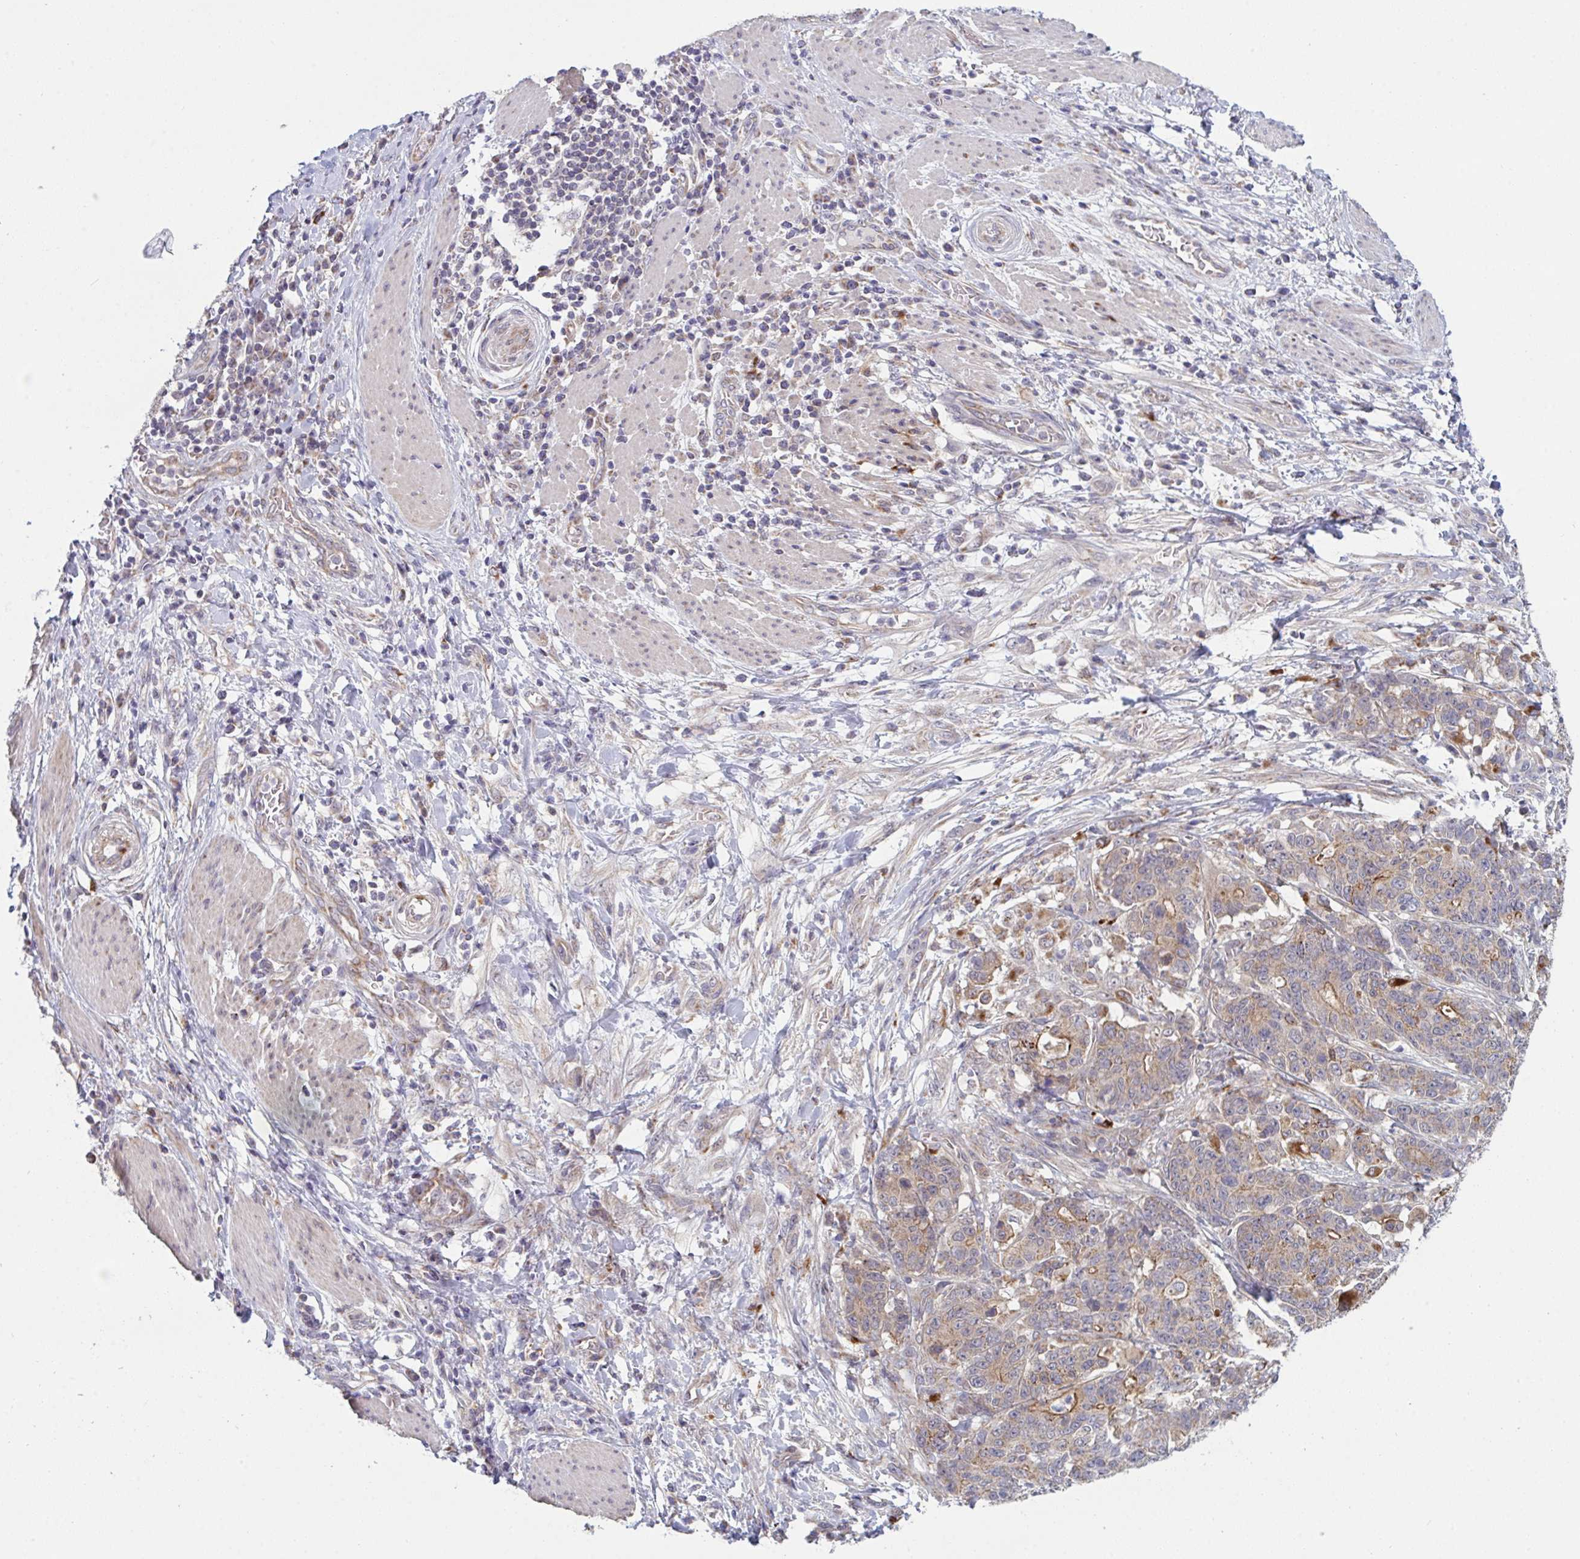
{"staining": {"intensity": "moderate", "quantity": "25%-75%", "location": "cytoplasmic/membranous"}, "tissue": "stomach cancer", "cell_type": "Tumor cells", "image_type": "cancer", "snomed": [{"axis": "morphology", "description": "Normal tissue, NOS"}, {"axis": "morphology", "description": "Adenocarcinoma, NOS"}, {"axis": "topography", "description": "Stomach"}], "caption": "An image of stomach adenocarcinoma stained for a protein displays moderate cytoplasmic/membranous brown staining in tumor cells.", "gene": "XAF1", "patient": {"sex": "female", "age": 64}}